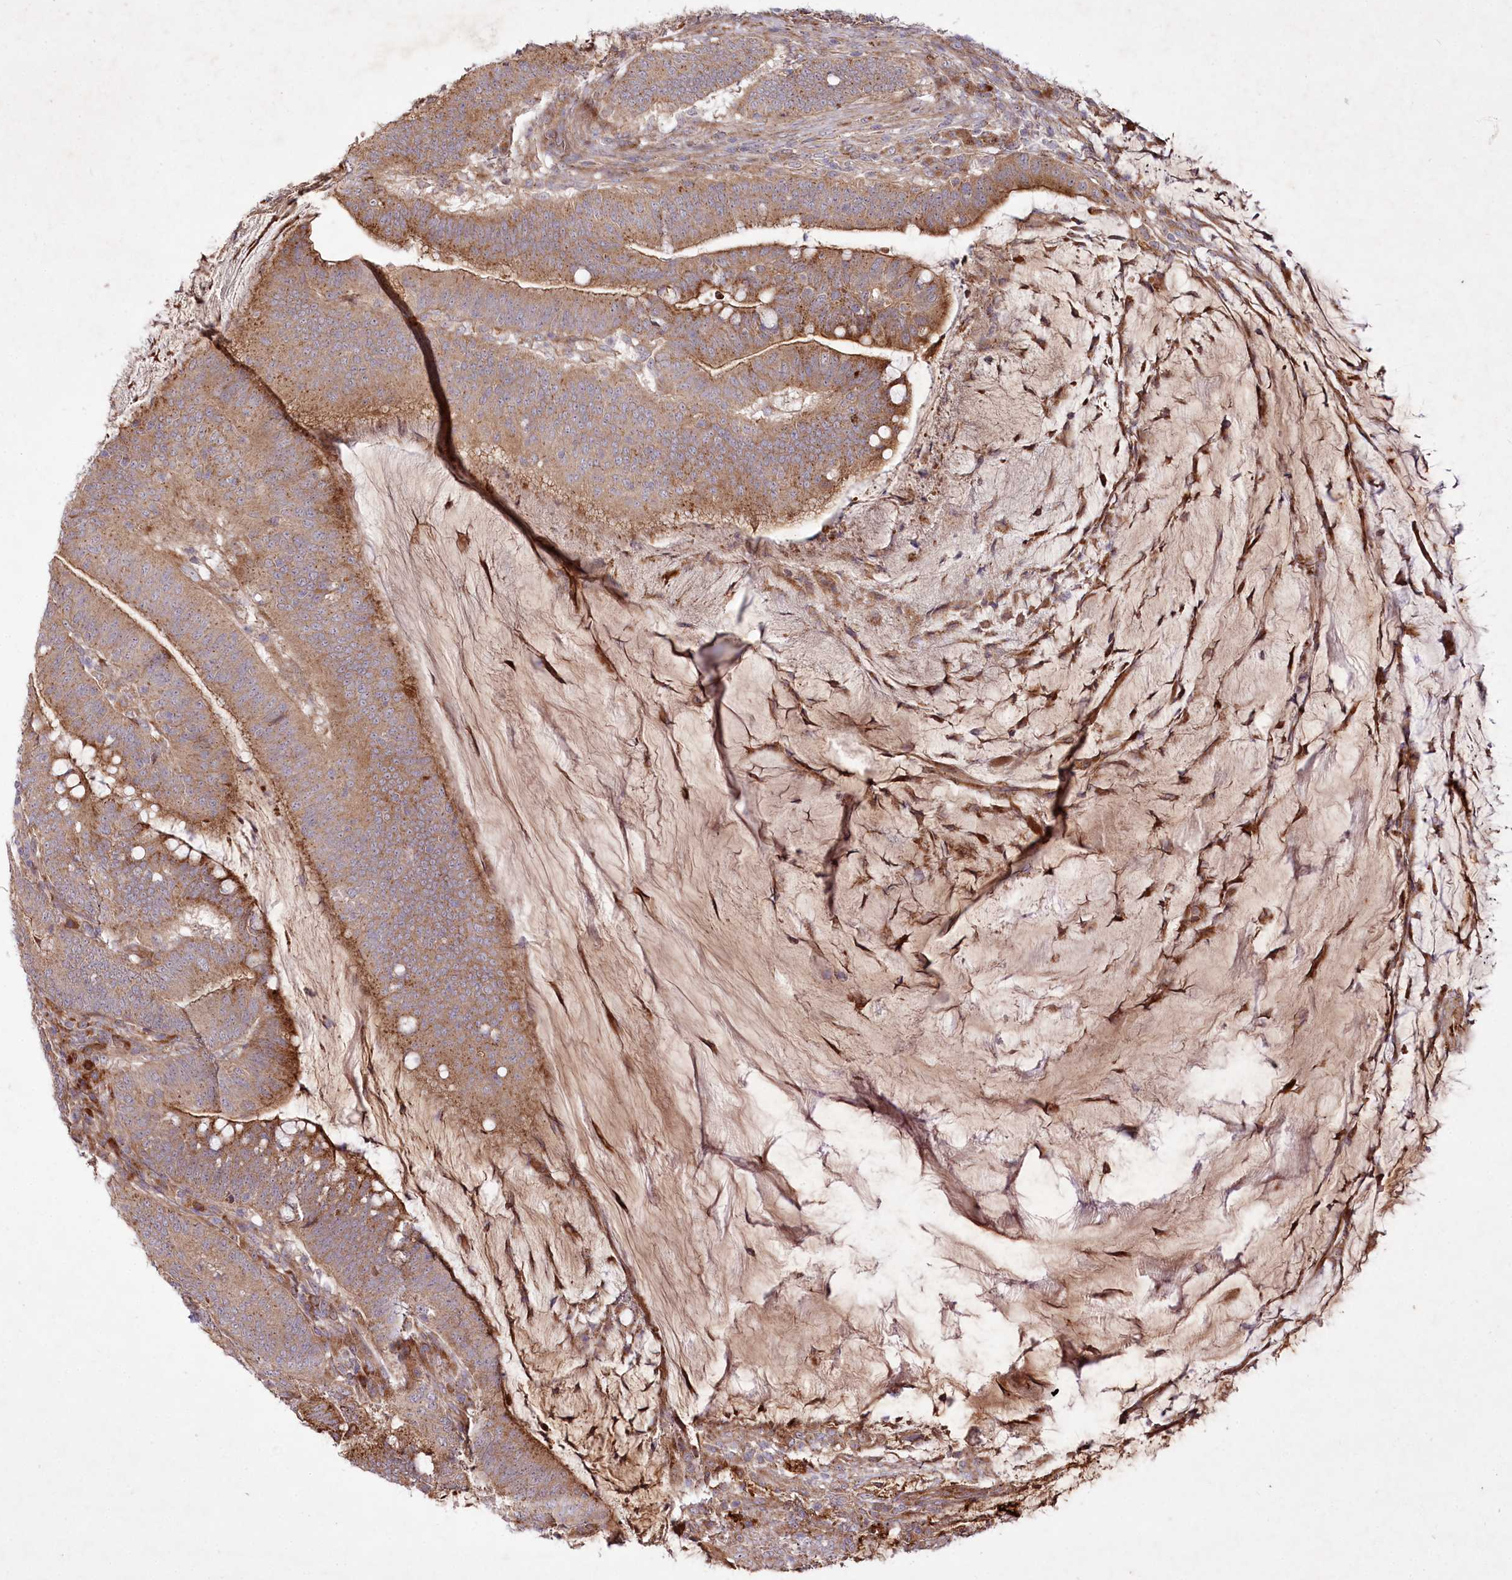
{"staining": {"intensity": "moderate", "quantity": ">75%", "location": "cytoplasmic/membranous"}, "tissue": "colorectal cancer", "cell_type": "Tumor cells", "image_type": "cancer", "snomed": [{"axis": "morphology", "description": "Adenocarcinoma, NOS"}, {"axis": "topography", "description": "Colon"}], "caption": "High-power microscopy captured an immunohistochemistry micrograph of adenocarcinoma (colorectal), revealing moderate cytoplasmic/membranous expression in approximately >75% of tumor cells. Nuclei are stained in blue.", "gene": "PSTK", "patient": {"sex": "female", "age": 66}}